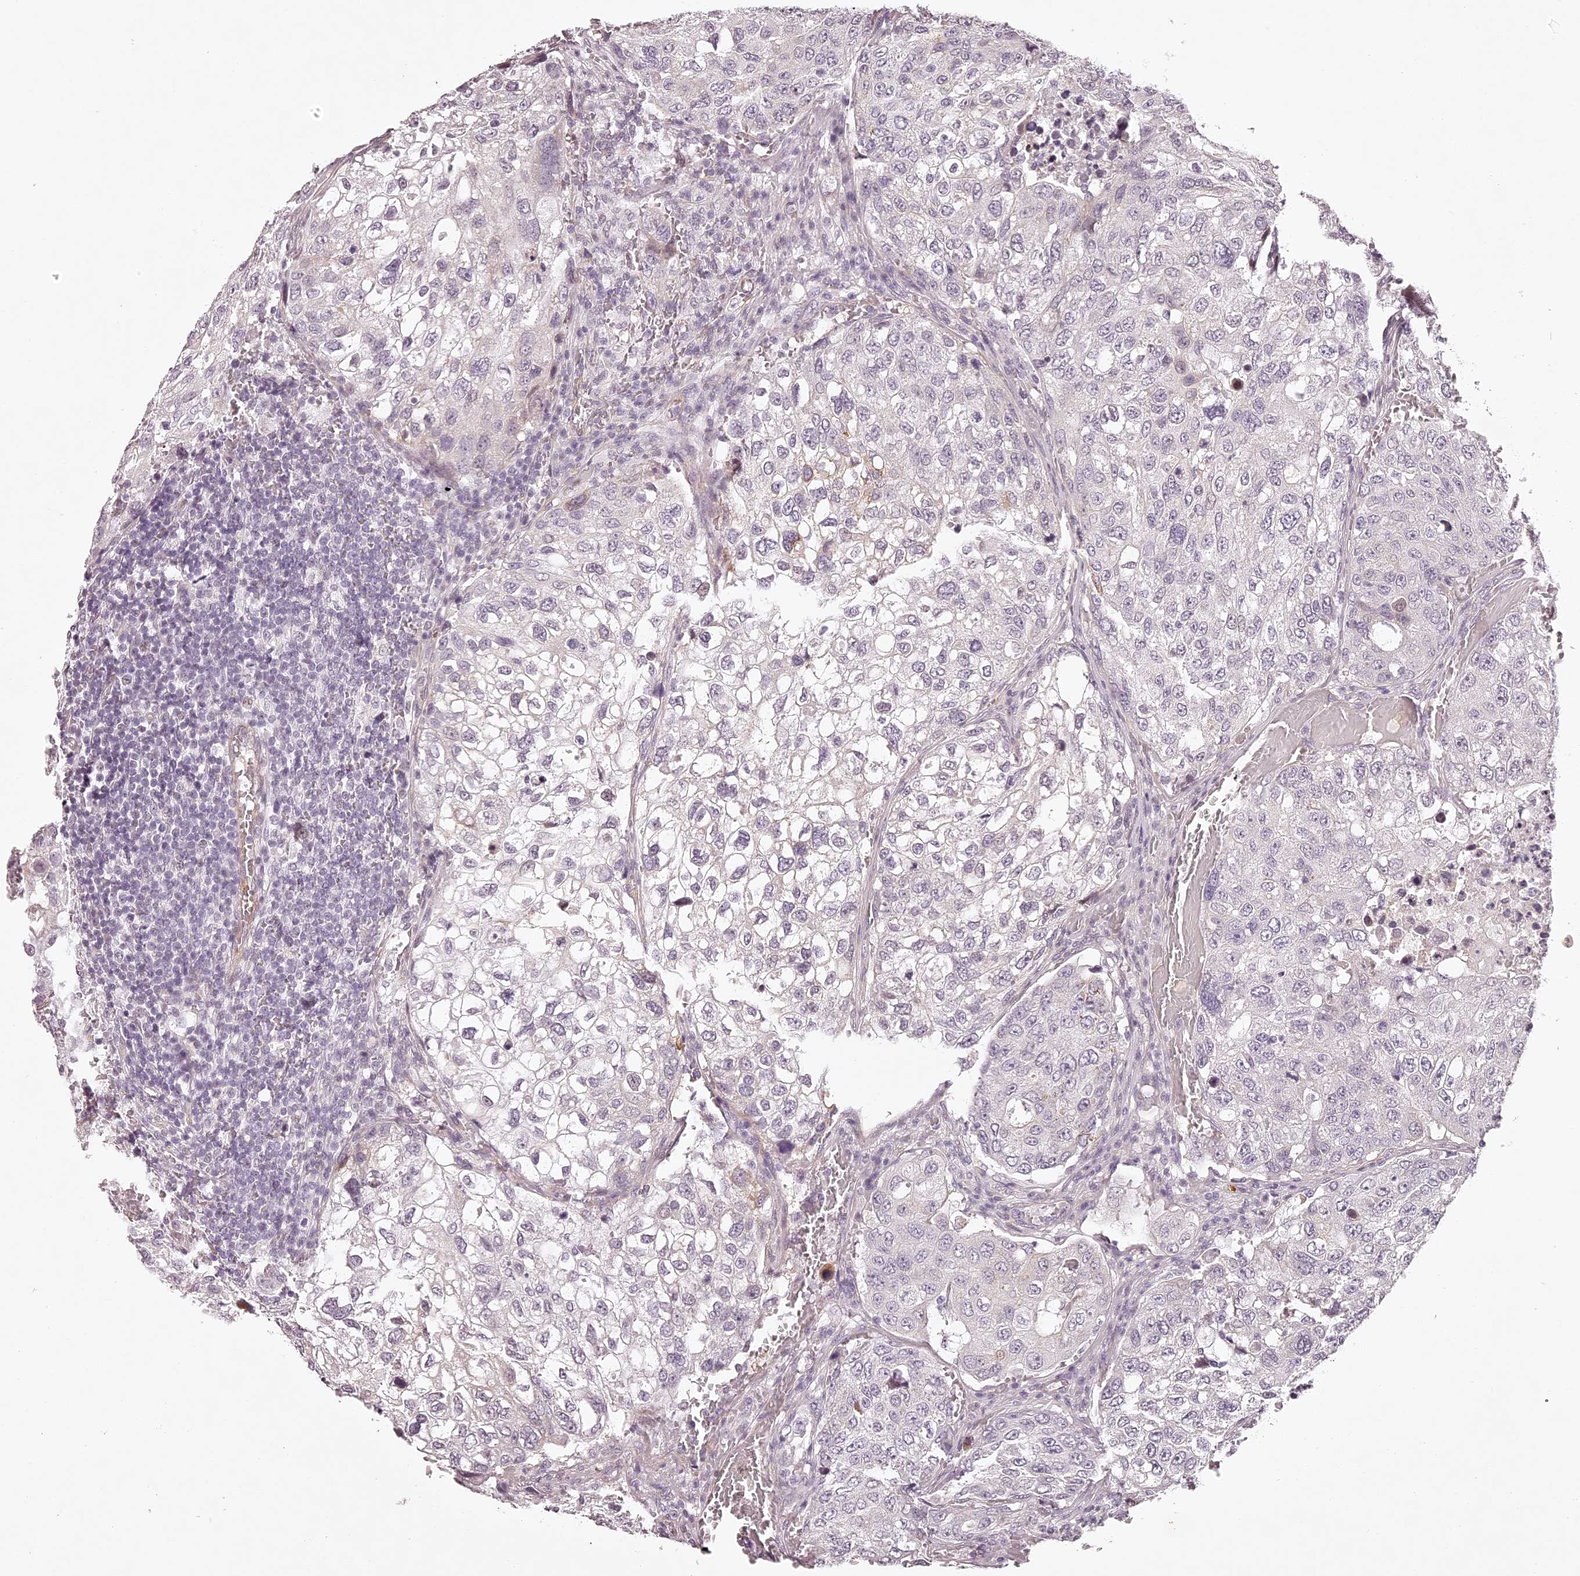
{"staining": {"intensity": "negative", "quantity": "none", "location": "none"}, "tissue": "urothelial cancer", "cell_type": "Tumor cells", "image_type": "cancer", "snomed": [{"axis": "morphology", "description": "Urothelial carcinoma, High grade"}, {"axis": "topography", "description": "Lymph node"}, {"axis": "topography", "description": "Urinary bladder"}], "caption": "Human urothelial carcinoma (high-grade) stained for a protein using immunohistochemistry demonstrates no expression in tumor cells.", "gene": "ELAPOR1", "patient": {"sex": "male", "age": 51}}